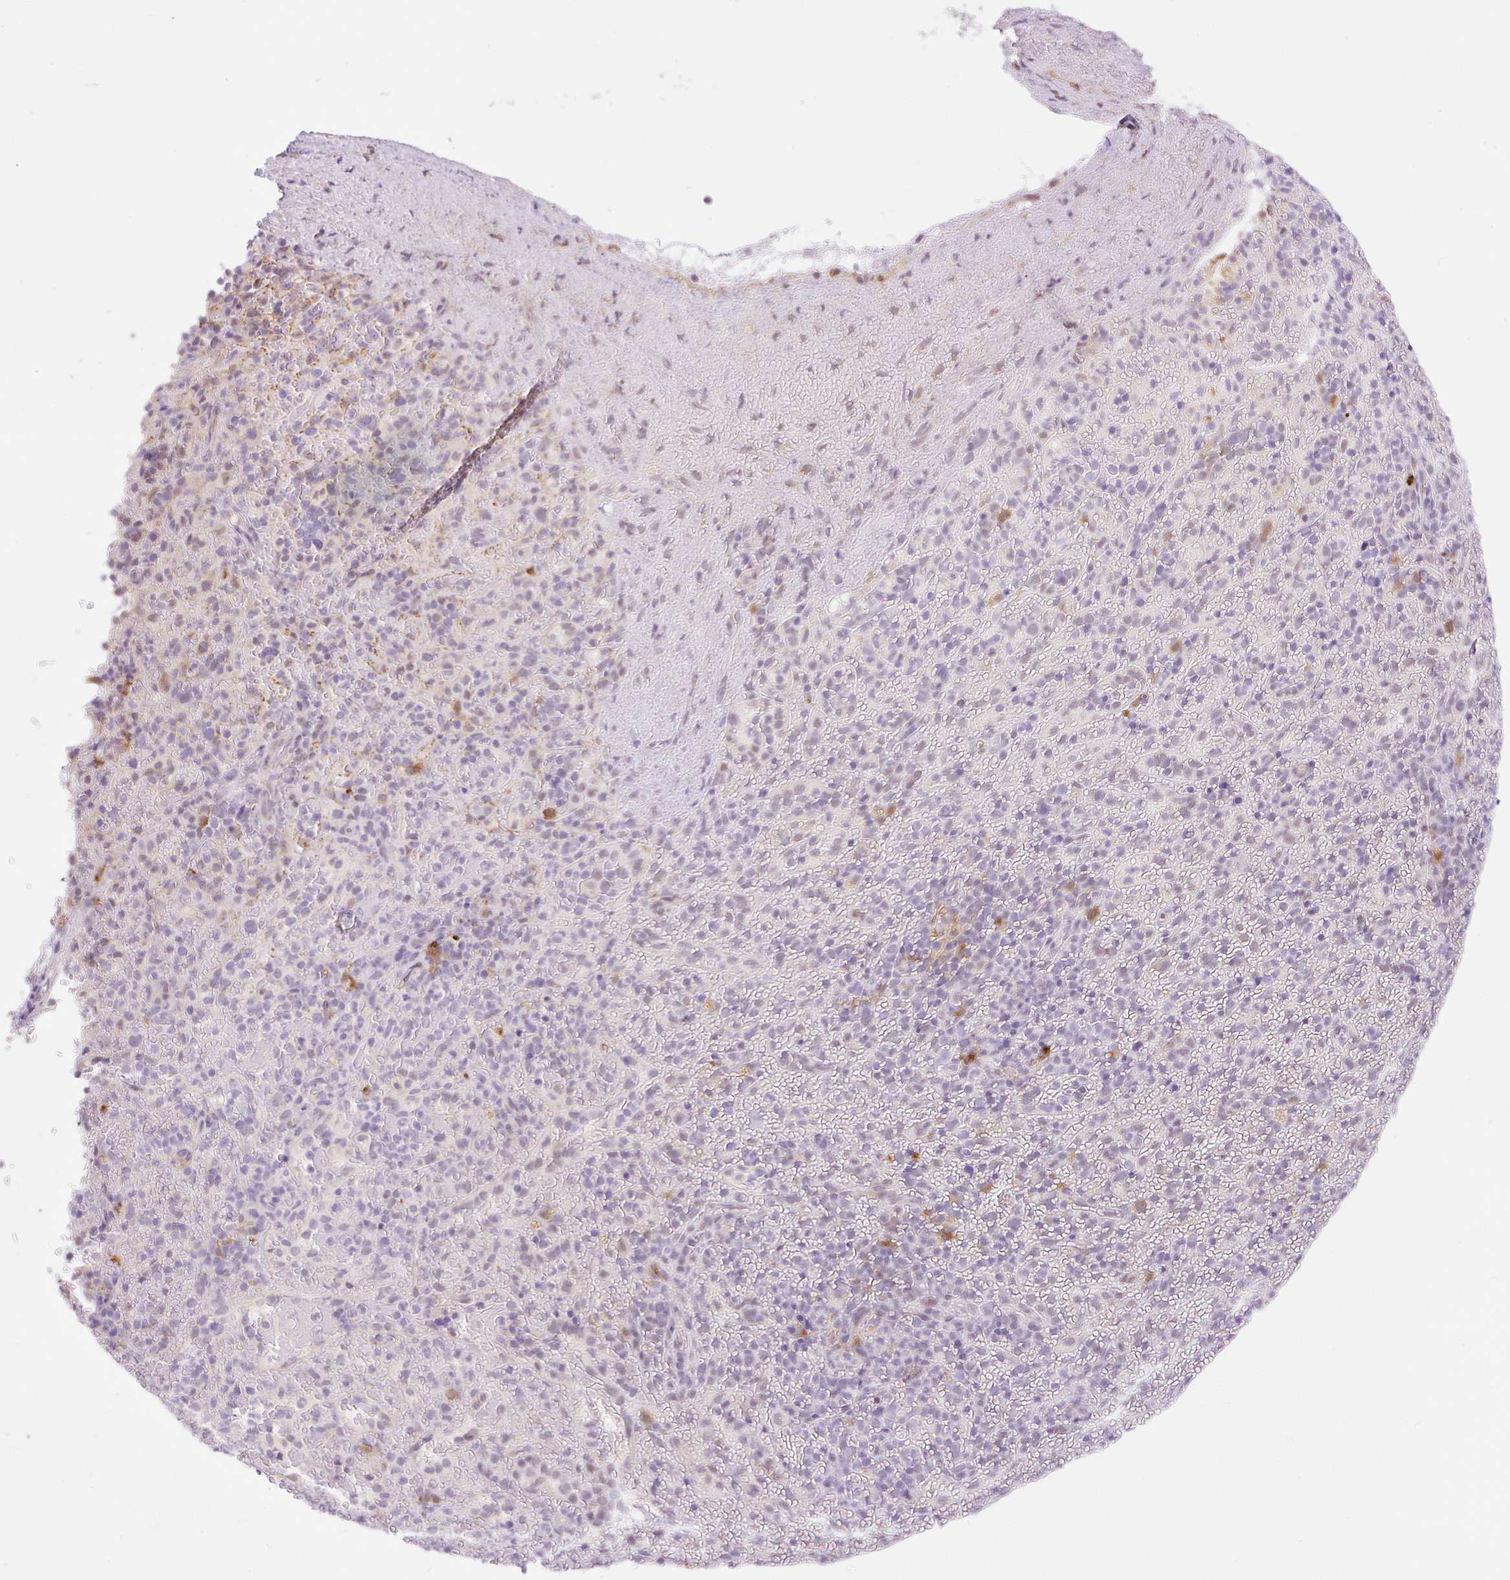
{"staining": {"intensity": "weak", "quantity": "<25%", "location": "nuclear"}, "tissue": "spleen", "cell_type": "Cells in red pulp", "image_type": "normal", "snomed": [{"axis": "morphology", "description": "Normal tissue, NOS"}, {"axis": "topography", "description": "Spleen"}], "caption": "Spleen stained for a protein using IHC displays no staining cells in red pulp.", "gene": "PALM3", "patient": {"sex": "female", "age": 50}}